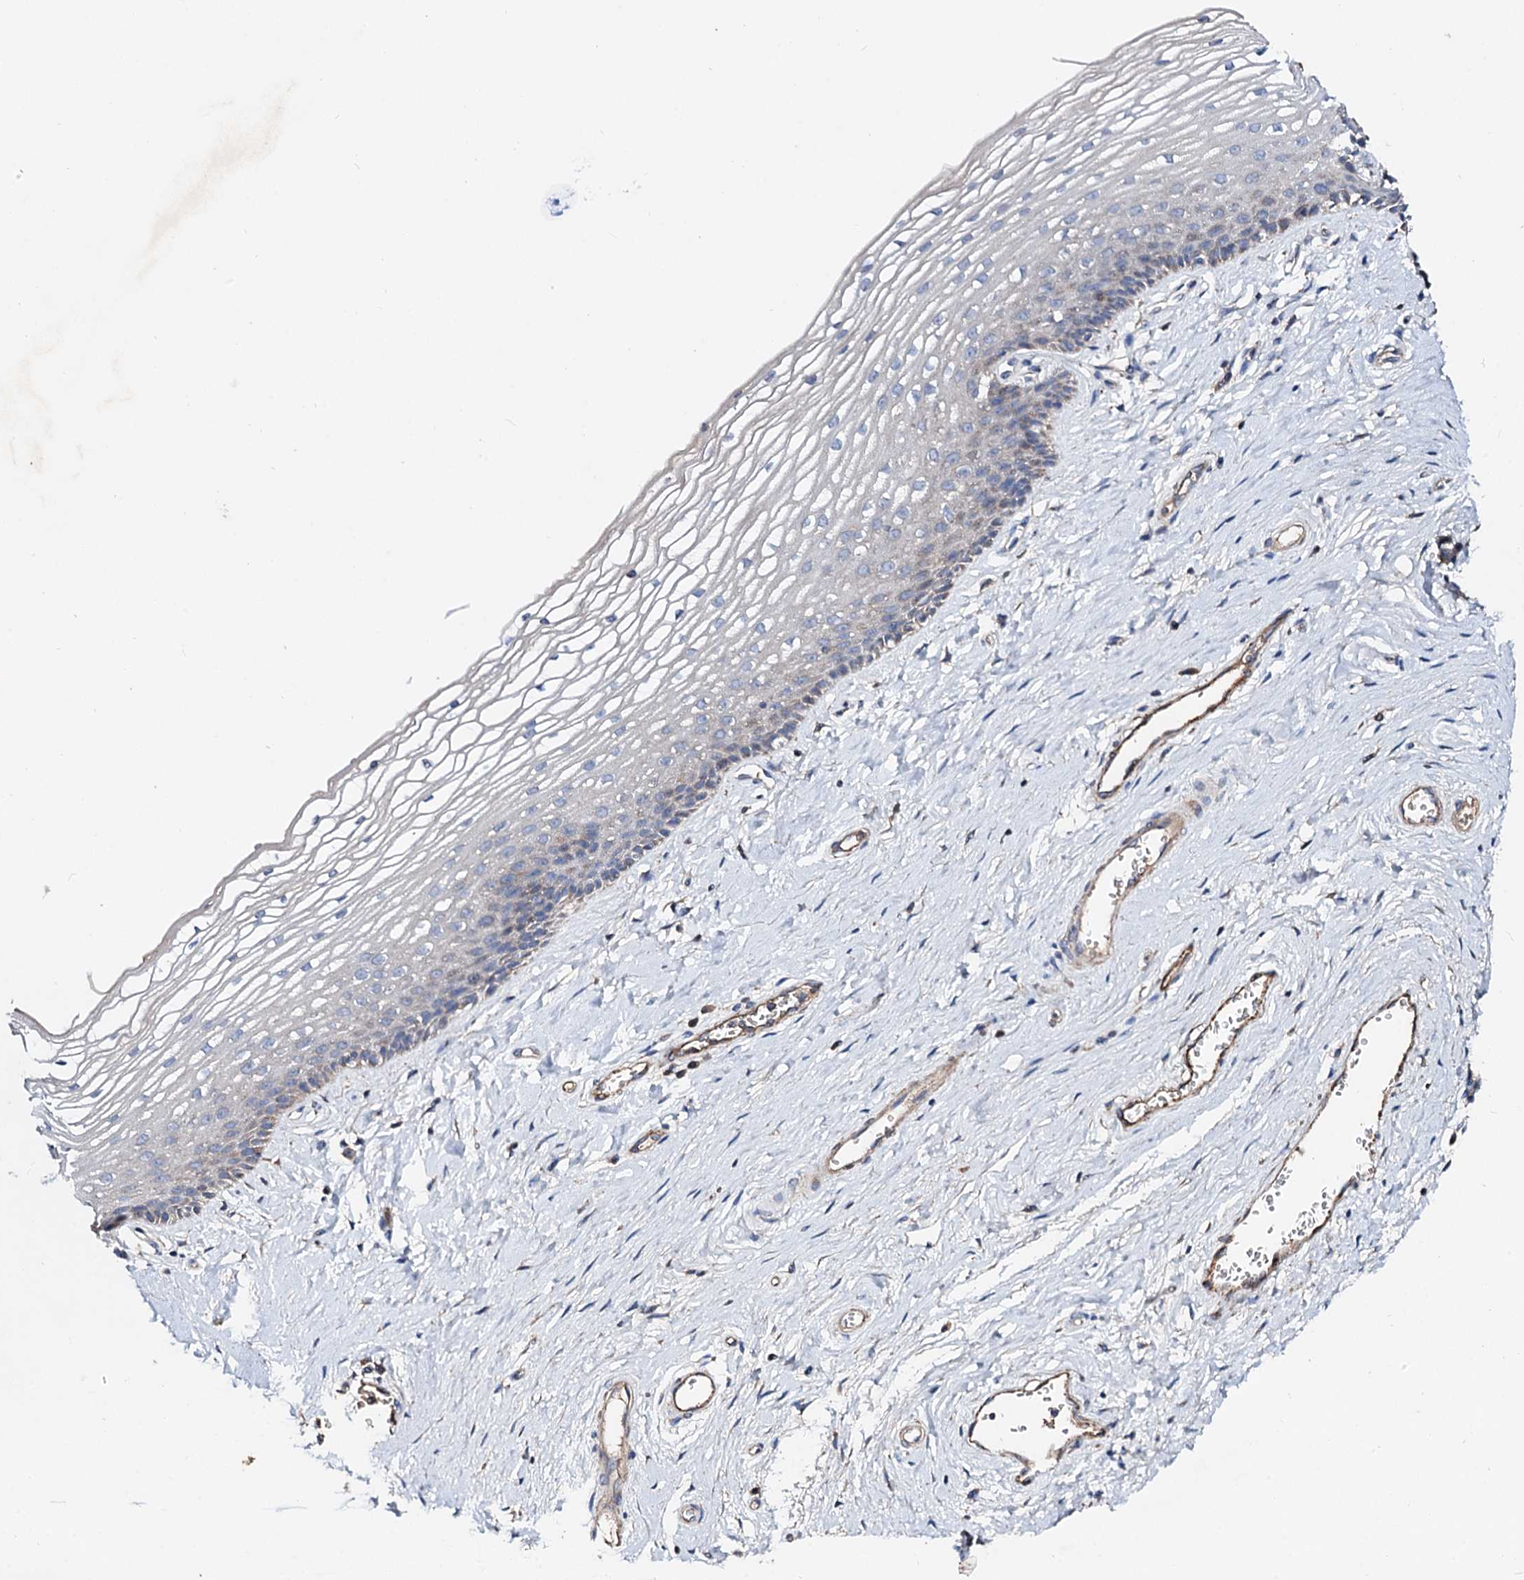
{"staining": {"intensity": "negative", "quantity": "none", "location": "none"}, "tissue": "vagina", "cell_type": "Squamous epithelial cells", "image_type": "normal", "snomed": [{"axis": "morphology", "description": "Normal tissue, NOS"}, {"axis": "topography", "description": "Vagina"}], "caption": "Normal vagina was stained to show a protein in brown. There is no significant expression in squamous epithelial cells.", "gene": "FIBIN", "patient": {"sex": "female", "age": 46}}